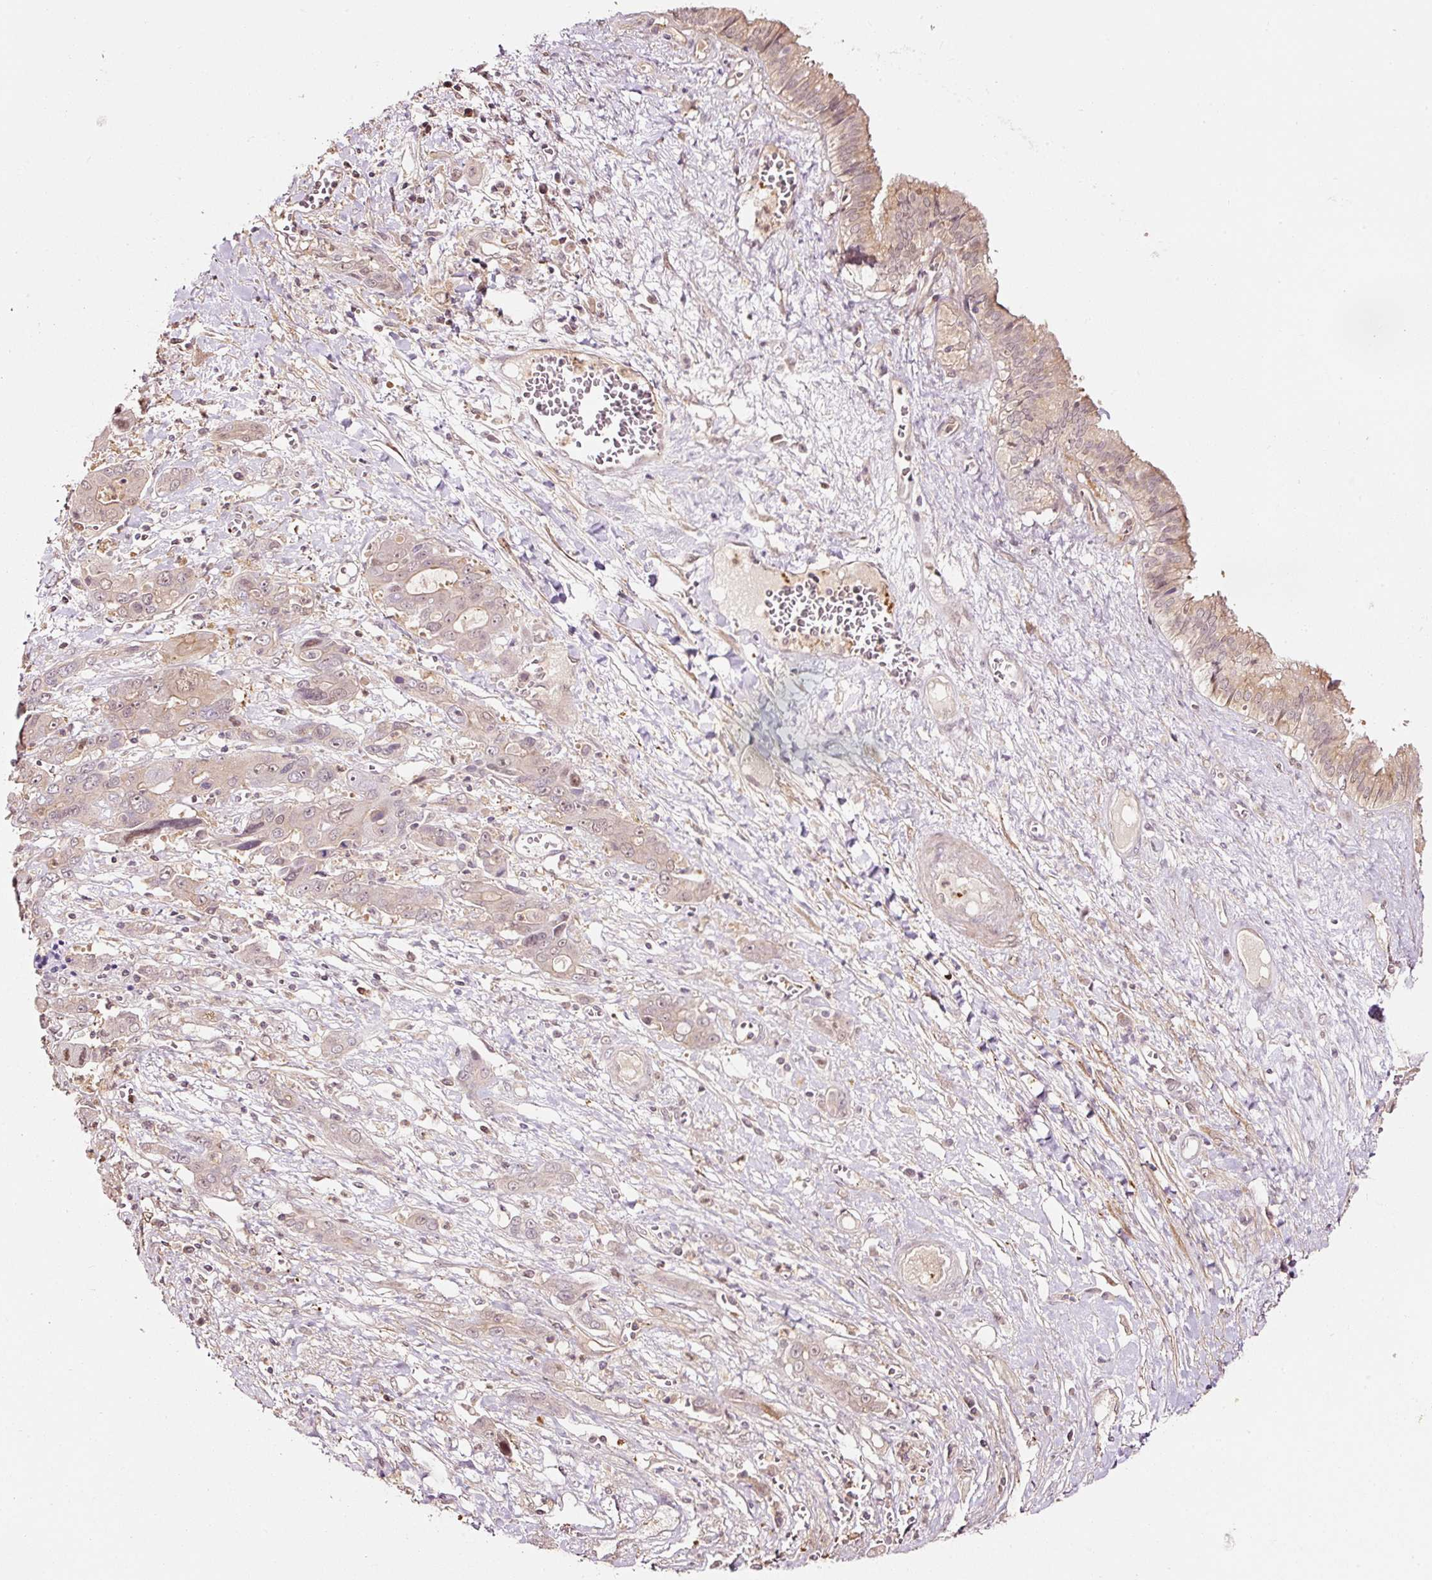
{"staining": {"intensity": "weak", "quantity": "25%-75%", "location": "cytoplasmic/membranous,nuclear"}, "tissue": "liver cancer", "cell_type": "Tumor cells", "image_type": "cancer", "snomed": [{"axis": "morphology", "description": "Cholangiocarcinoma"}, {"axis": "topography", "description": "Liver"}], "caption": "The histopathology image displays immunohistochemical staining of cholangiocarcinoma (liver). There is weak cytoplasmic/membranous and nuclear staining is present in about 25%-75% of tumor cells.", "gene": "FBXL14", "patient": {"sex": "male", "age": 67}}